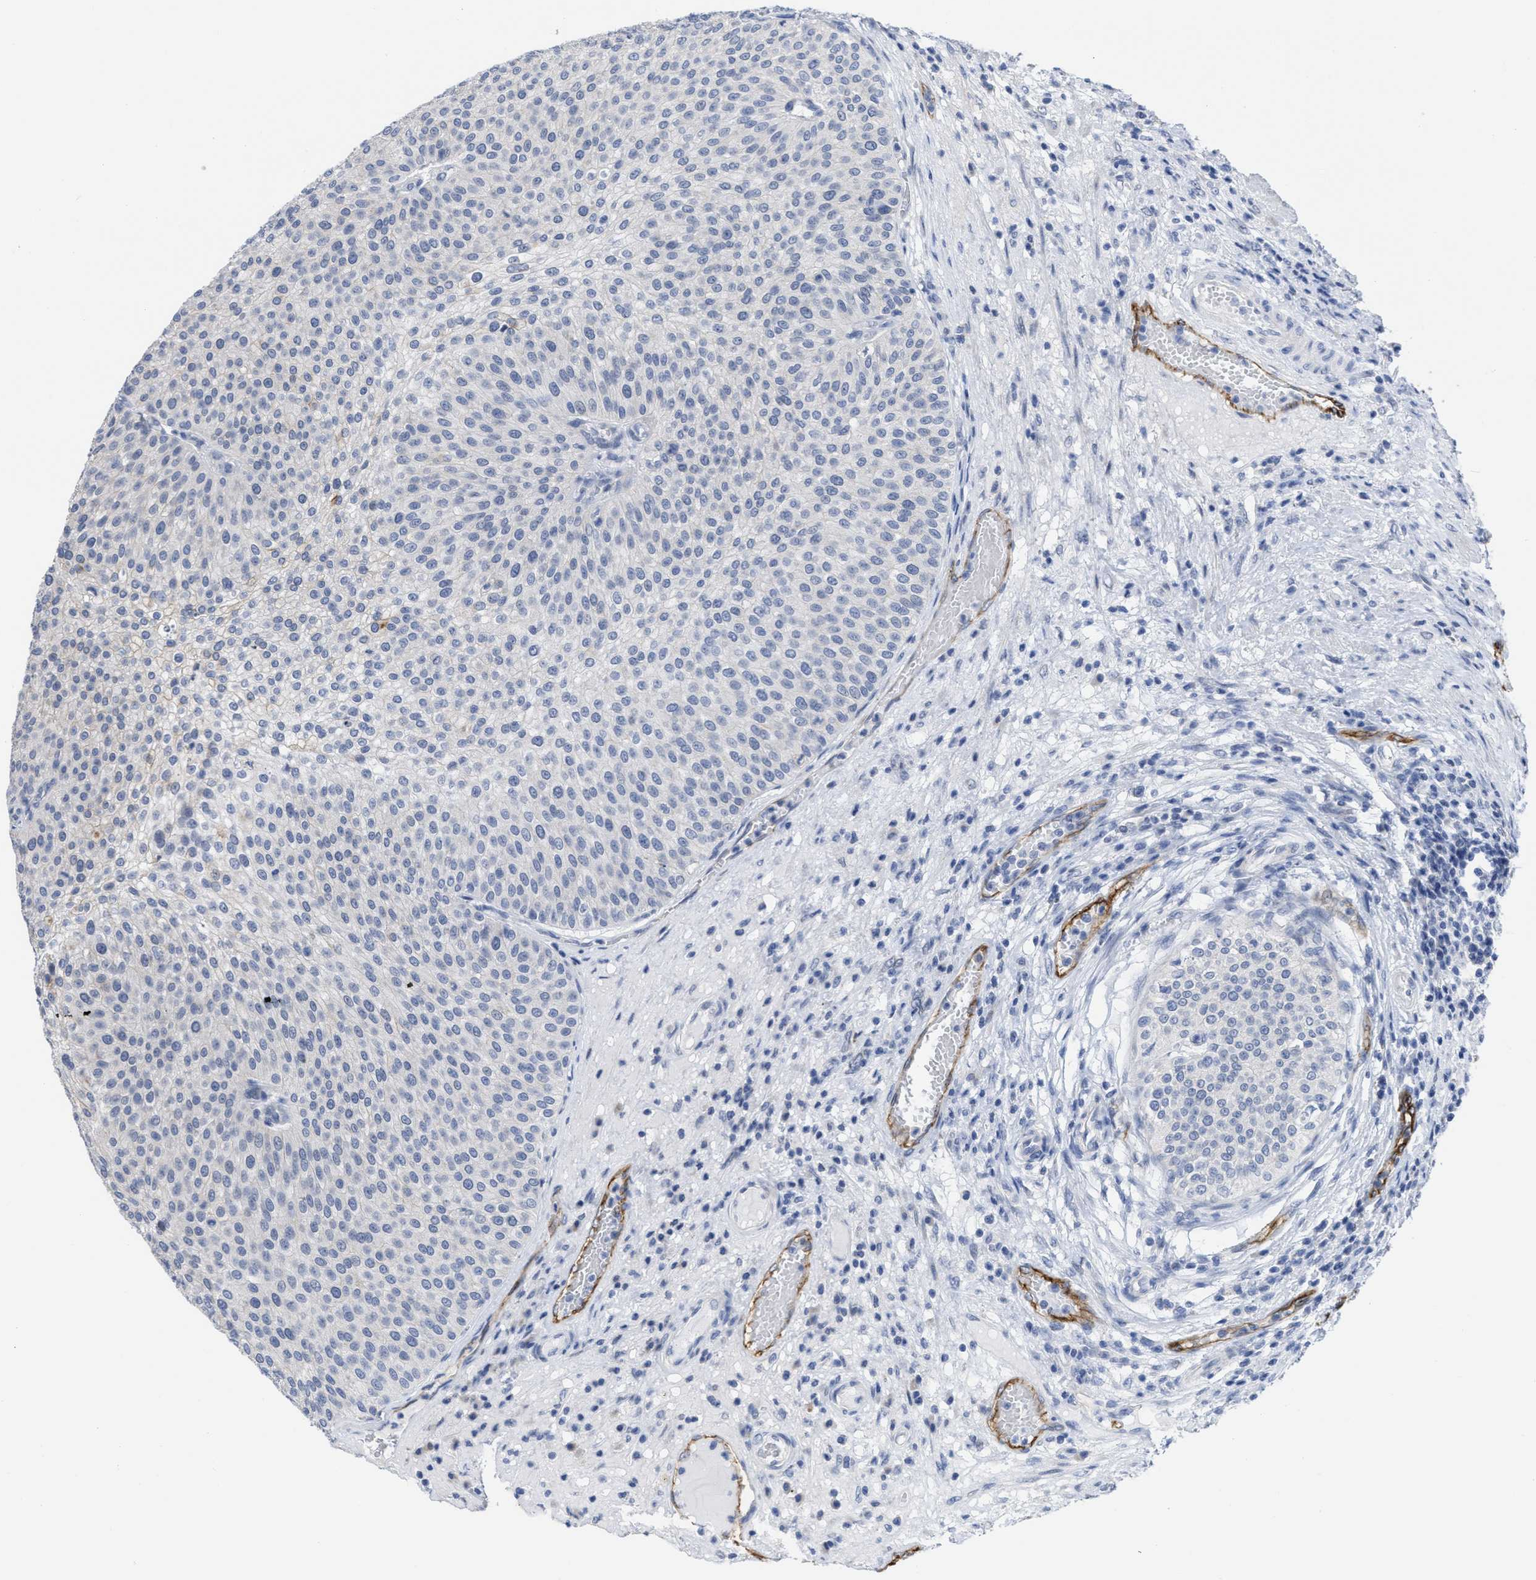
{"staining": {"intensity": "negative", "quantity": "none", "location": "none"}, "tissue": "urothelial cancer", "cell_type": "Tumor cells", "image_type": "cancer", "snomed": [{"axis": "morphology", "description": "Urothelial carcinoma, Low grade"}, {"axis": "topography", "description": "Smooth muscle"}, {"axis": "topography", "description": "Urinary bladder"}], "caption": "Urothelial cancer was stained to show a protein in brown. There is no significant expression in tumor cells.", "gene": "ACKR1", "patient": {"sex": "male", "age": 60}}